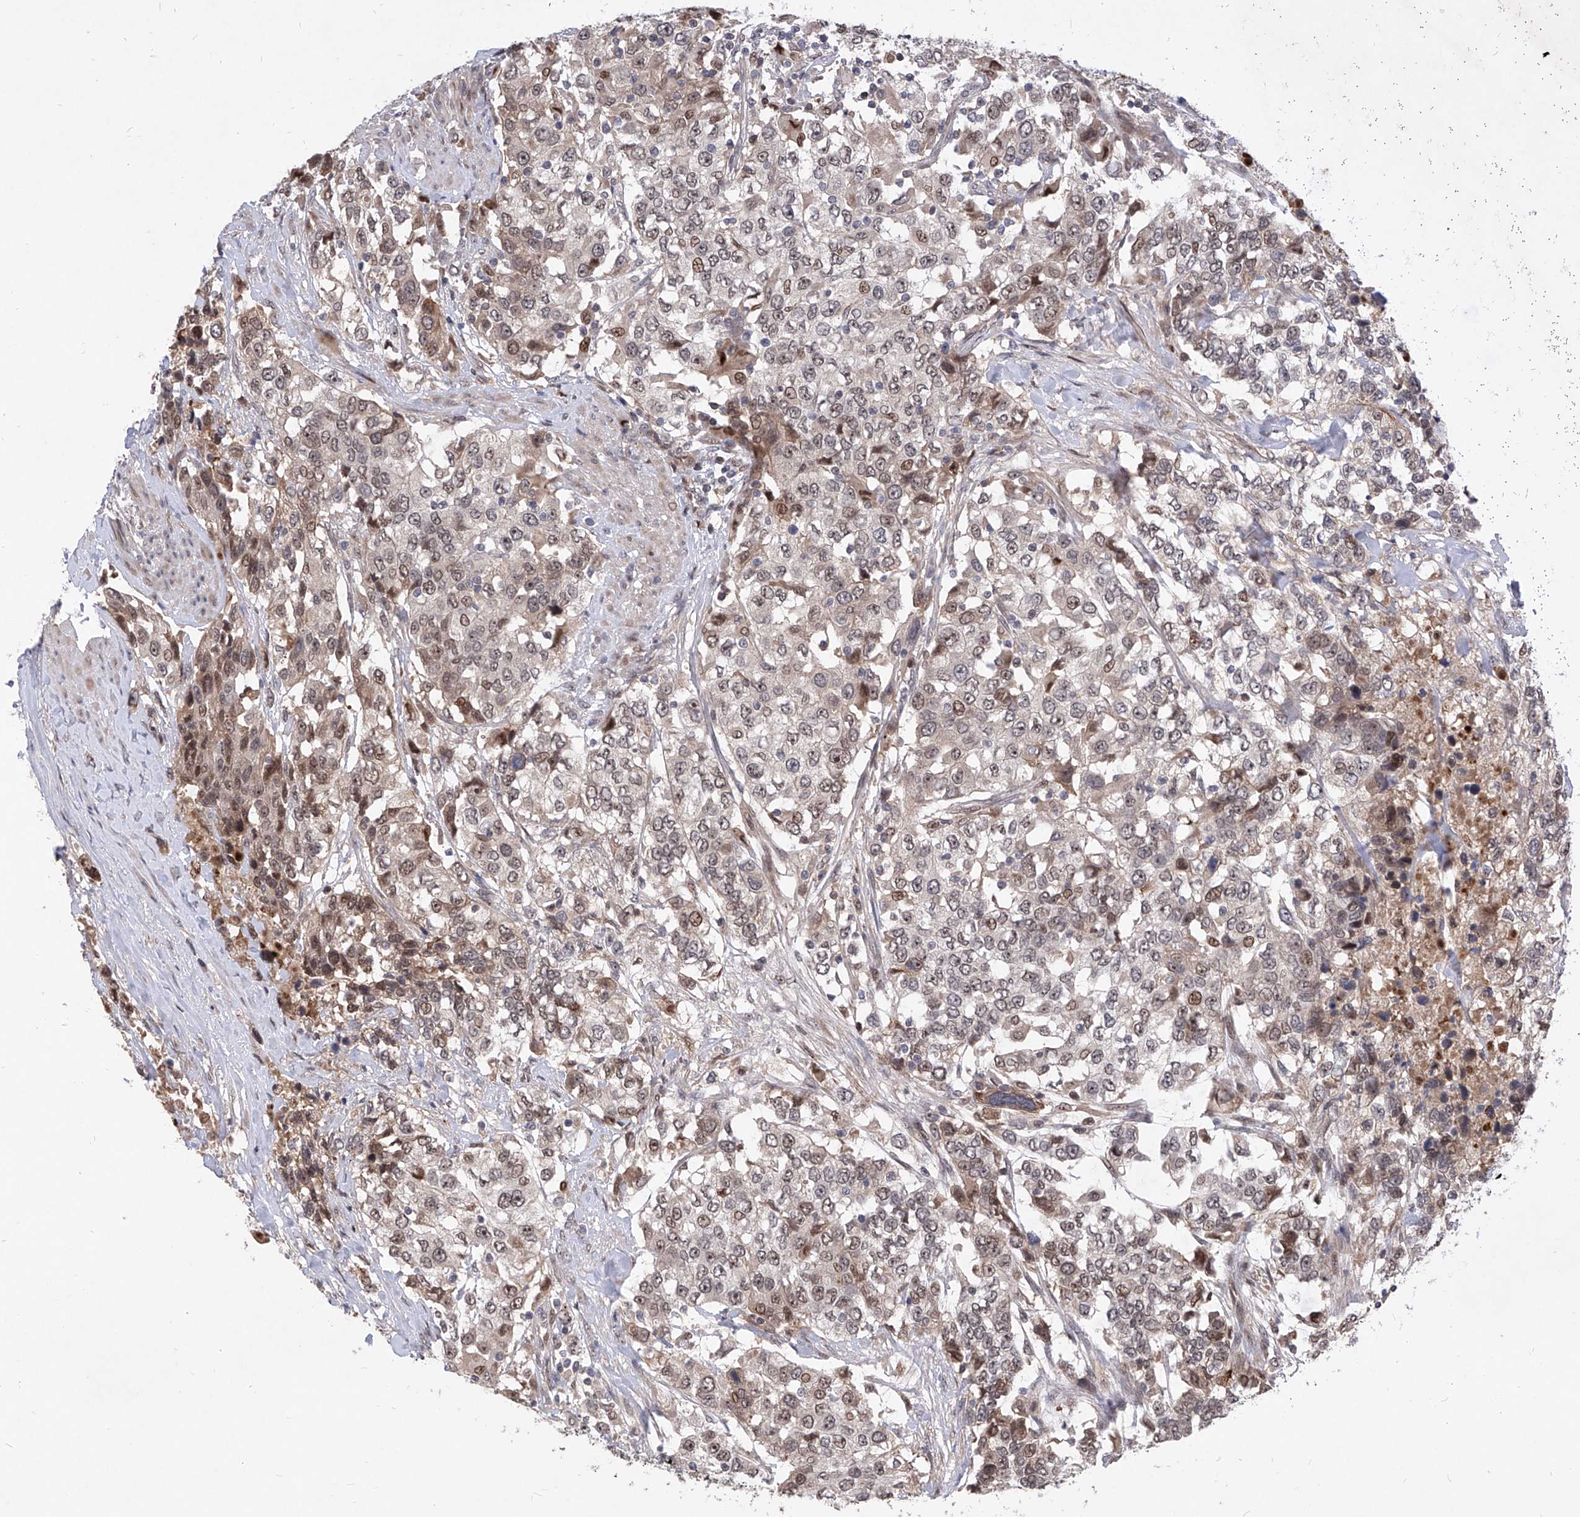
{"staining": {"intensity": "weak", "quantity": "25%-75%", "location": "nuclear"}, "tissue": "urothelial cancer", "cell_type": "Tumor cells", "image_type": "cancer", "snomed": [{"axis": "morphology", "description": "Urothelial carcinoma, High grade"}, {"axis": "topography", "description": "Urinary bladder"}], "caption": "Urothelial cancer was stained to show a protein in brown. There is low levels of weak nuclear positivity in about 25%-75% of tumor cells.", "gene": "LGR4", "patient": {"sex": "female", "age": 80}}